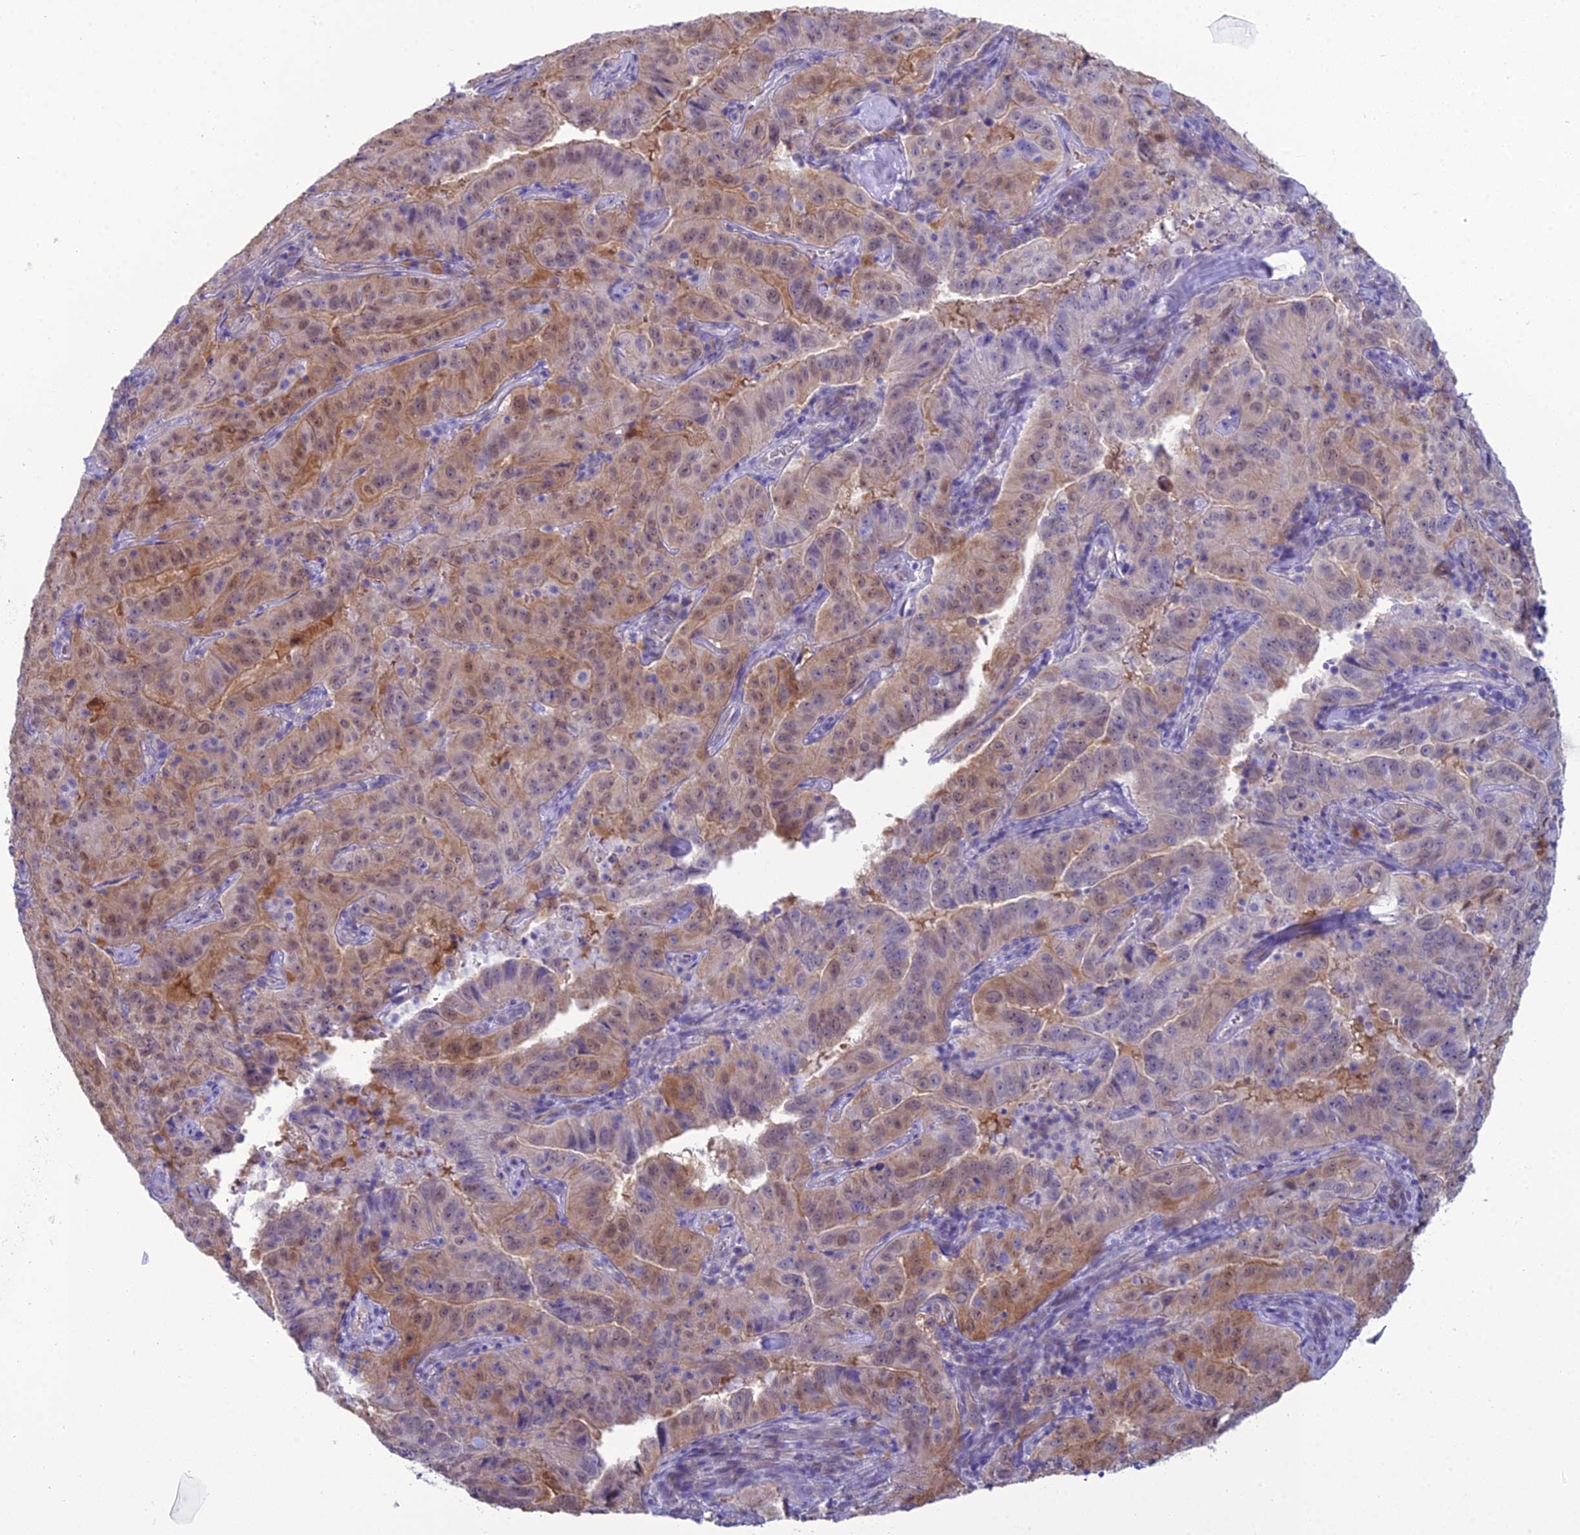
{"staining": {"intensity": "weak", "quantity": "25%-75%", "location": "cytoplasmic/membranous"}, "tissue": "pancreatic cancer", "cell_type": "Tumor cells", "image_type": "cancer", "snomed": [{"axis": "morphology", "description": "Adenocarcinoma, NOS"}, {"axis": "topography", "description": "Pancreas"}], "caption": "Adenocarcinoma (pancreatic) stained for a protein (brown) demonstrates weak cytoplasmic/membranous positive positivity in approximately 25%-75% of tumor cells.", "gene": "GNPNAT1", "patient": {"sex": "male", "age": 63}}